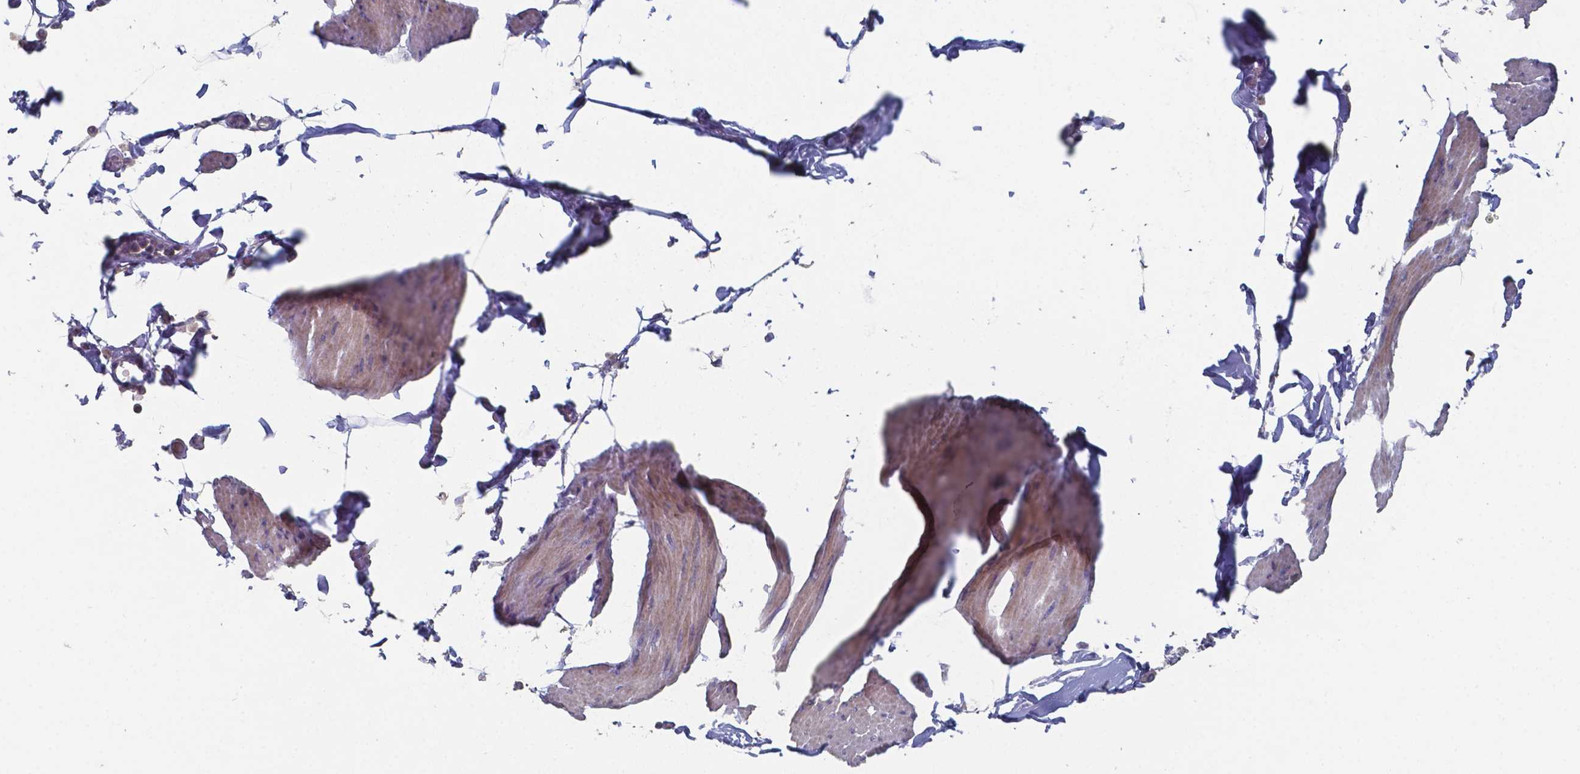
{"staining": {"intensity": "weak", "quantity": "25%-75%", "location": "cytoplasmic/membranous"}, "tissue": "smooth muscle", "cell_type": "Smooth muscle cells", "image_type": "normal", "snomed": [{"axis": "morphology", "description": "Normal tissue, NOS"}, {"axis": "topography", "description": "Adipose tissue"}, {"axis": "topography", "description": "Smooth muscle"}, {"axis": "topography", "description": "Peripheral nerve tissue"}], "caption": "Smooth muscle cells display low levels of weak cytoplasmic/membranous positivity in about 25%-75% of cells in normal human smooth muscle. The staining is performed using DAB brown chromogen to label protein expression. The nuclei are counter-stained blue using hematoxylin.", "gene": "FOXJ1", "patient": {"sex": "male", "age": 83}}